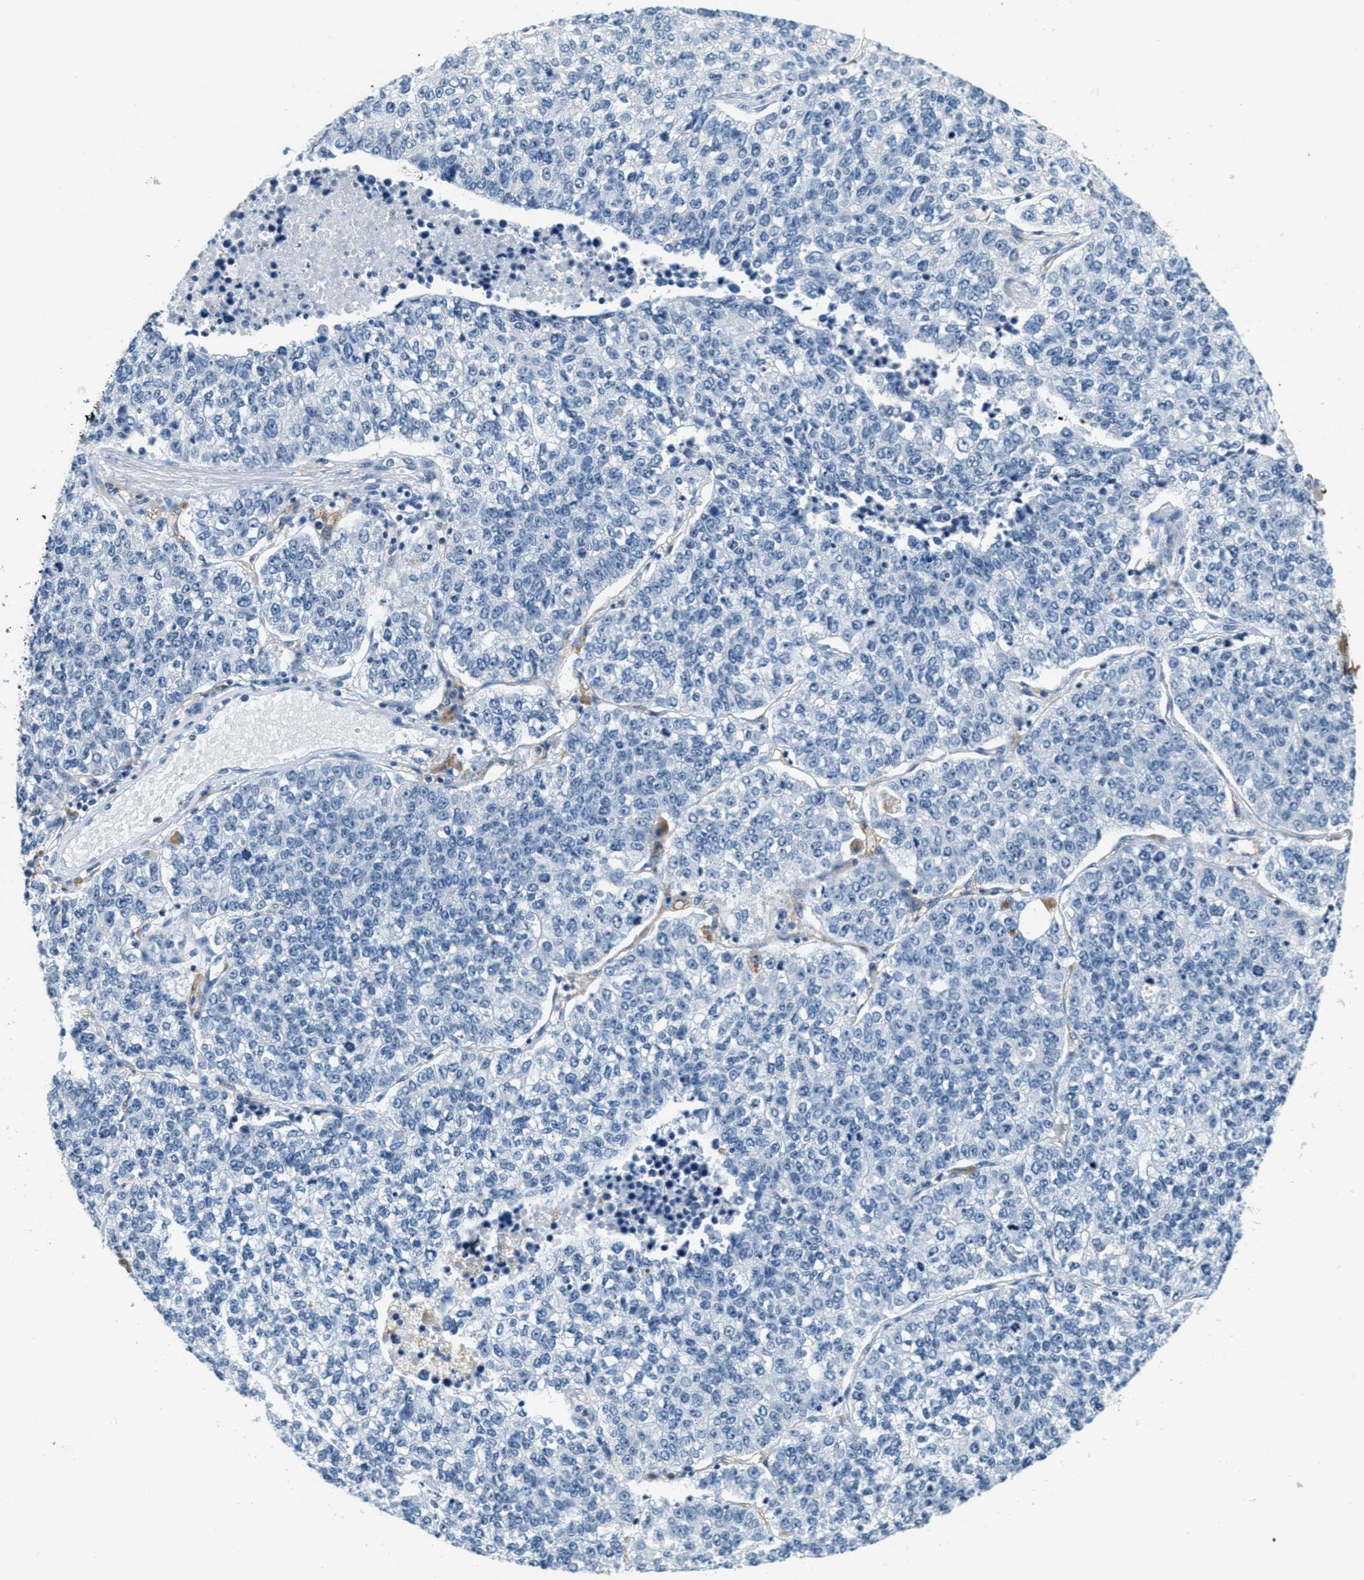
{"staining": {"intensity": "negative", "quantity": "none", "location": "none"}, "tissue": "lung cancer", "cell_type": "Tumor cells", "image_type": "cancer", "snomed": [{"axis": "morphology", "description": "Adenocarcinoma, NOS"}, {"axis": "topography", "description": "Lung"}], "caption": "Immunohistochemistry (IHC) micrograph of neoplastic tissue: lung cancer stained with DAB reveals no significant protein staining in tumor cells. Nuclei are stained in blue.", "gene": "CA4", "patient": {"sex": "male", "age": 49}}